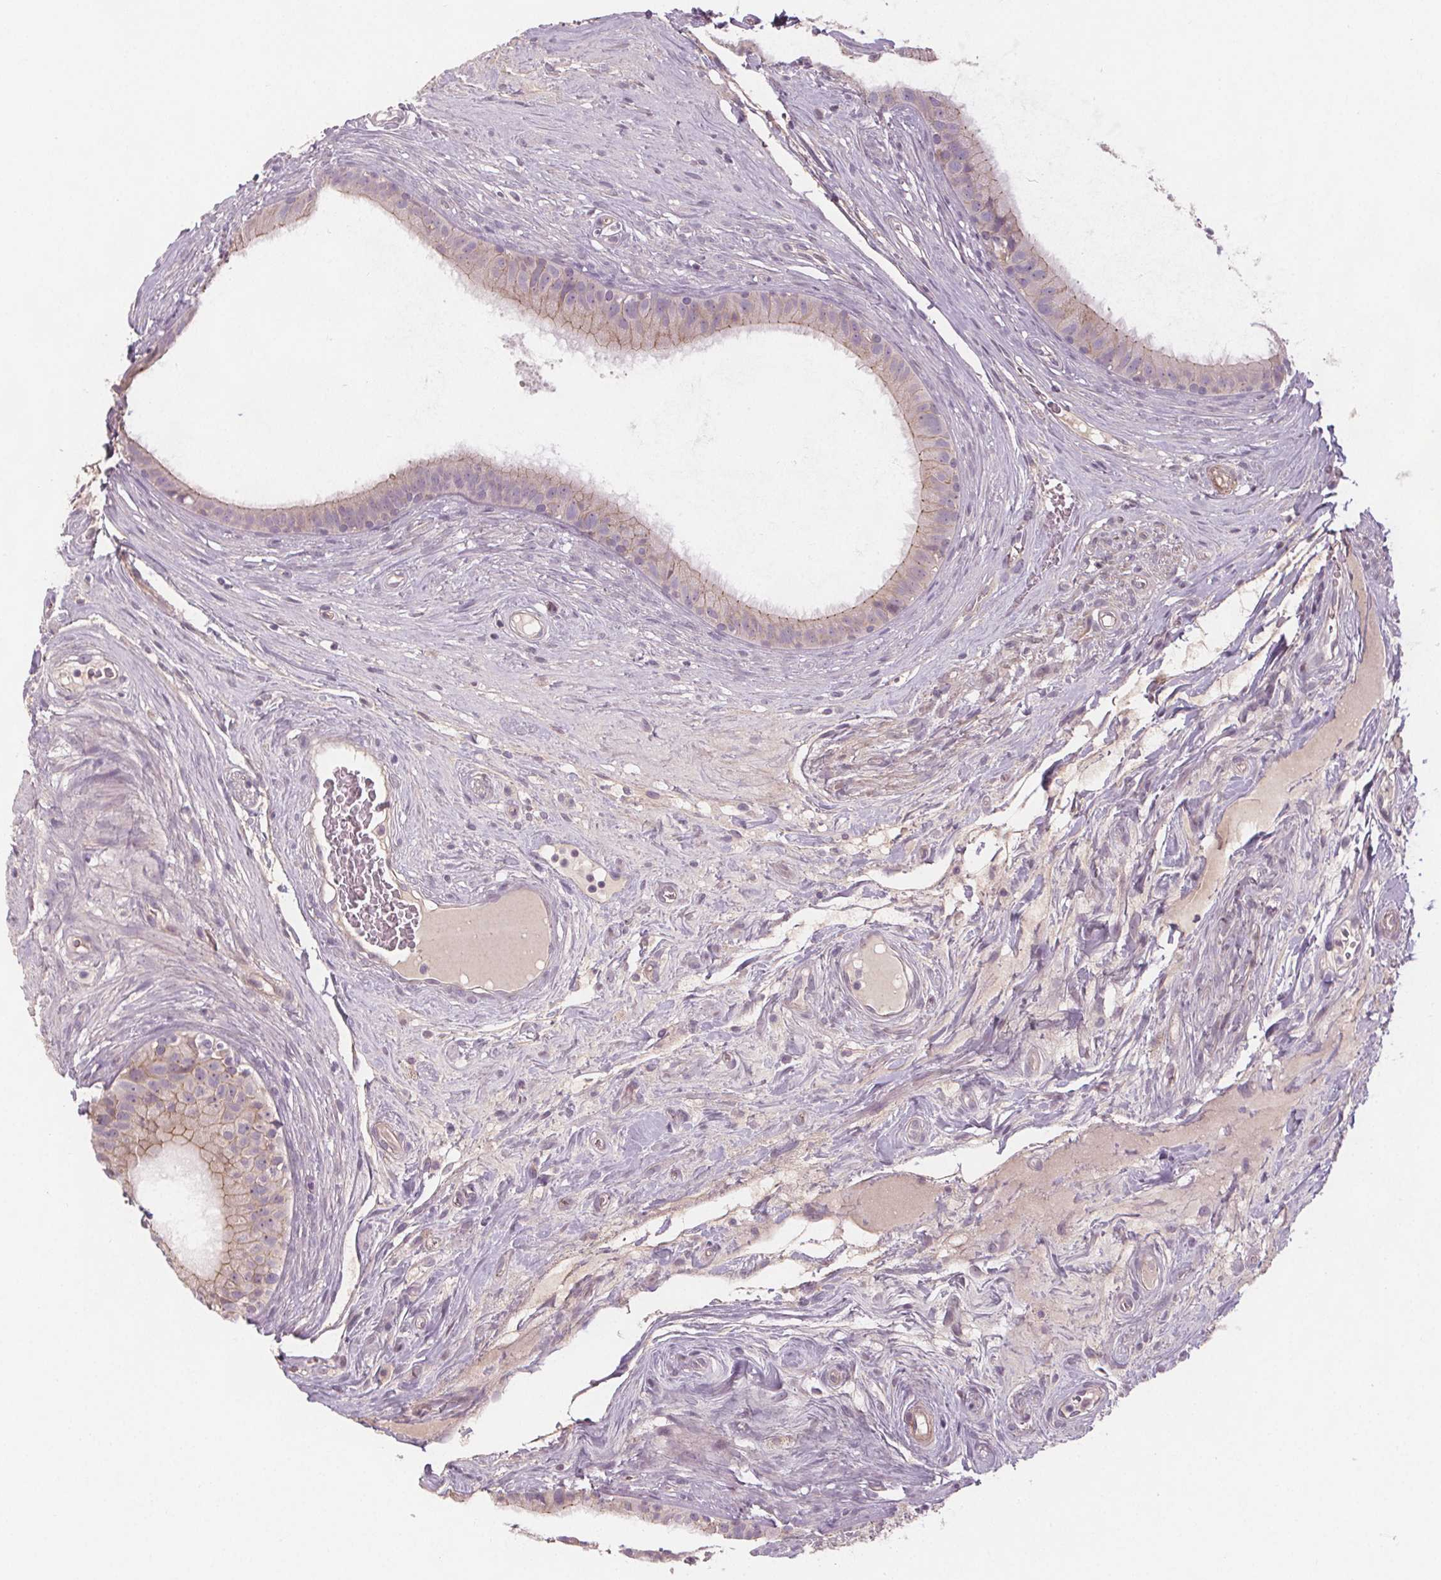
{"staining": {"intensity": "weak", "quantity": "<25%", "location": "cytoplasmic/membranous"}, "tissue": "epididymis", "cell_type": "Glandular cells", "image_type": "normal", "snomed": [{"axis": "morphology", "description": "Normal tissue, NOS"}, {"axis": "topography", "description": "Epididymis"}], "caption": "Human epididymis stained for a protein using immunohistochemistry (IHC) shows no expression in glandular cells.", "gene": "VNN1", "patient": {"sex": "male", "age": 59}}